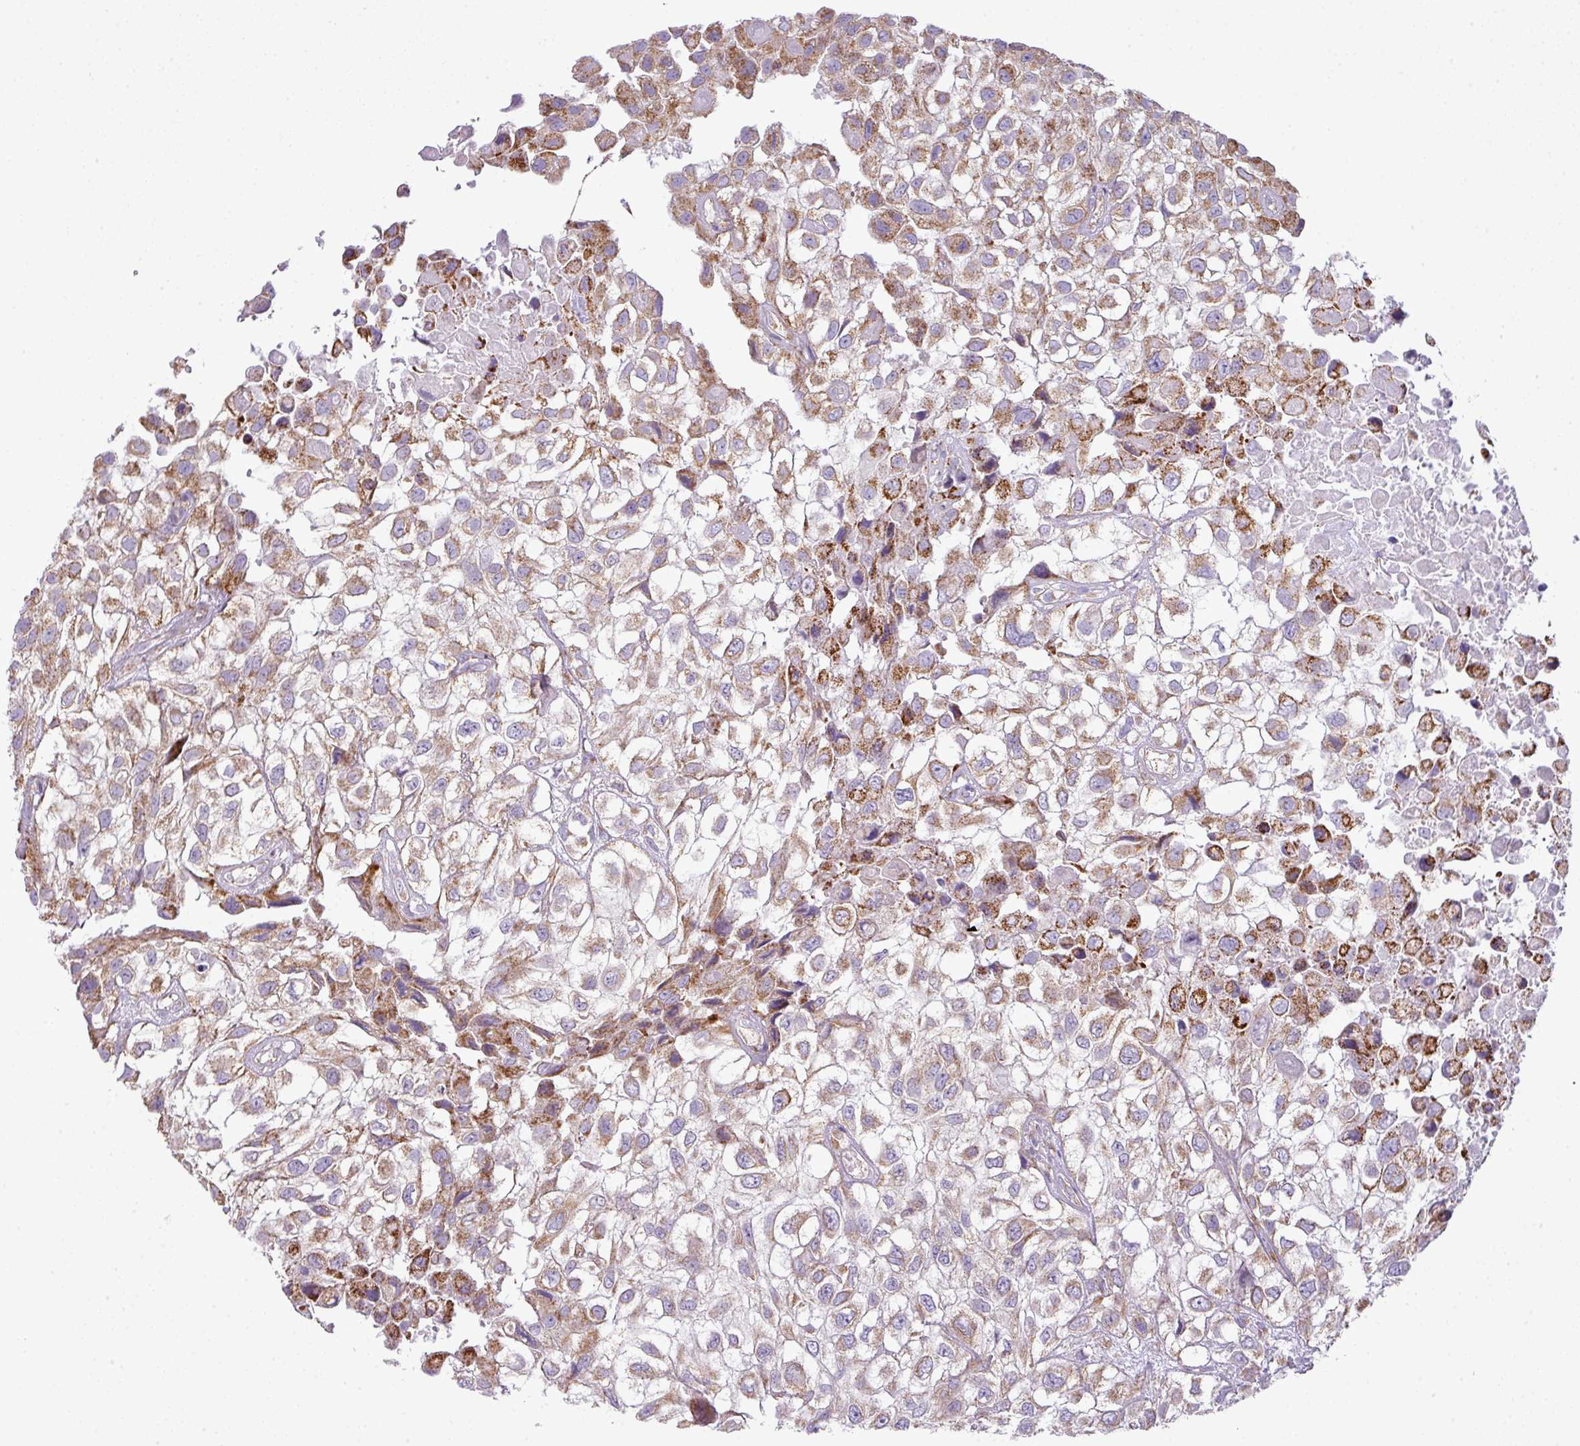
{"staining": {"intensity": "moderate", "quantity": ">75%", "location": "cytoplasmic/membranous"}, "tissue": "urothelial cancer", "cell_type": "Tumor cells", "image_type": "cancer", "snomed": [{"axis": "morphology", "description": "Urothelial carcinoma, High grade"}, {"axis": "topography", "description": "Urinary bladder"}], "caption": "Moderate cytoplasmic/membranous protein expression is seen in about >75% of tumor cells in urothelial cancer.", "gene": "ZNF81", "patient": {"sex": "male", "age": 56}}